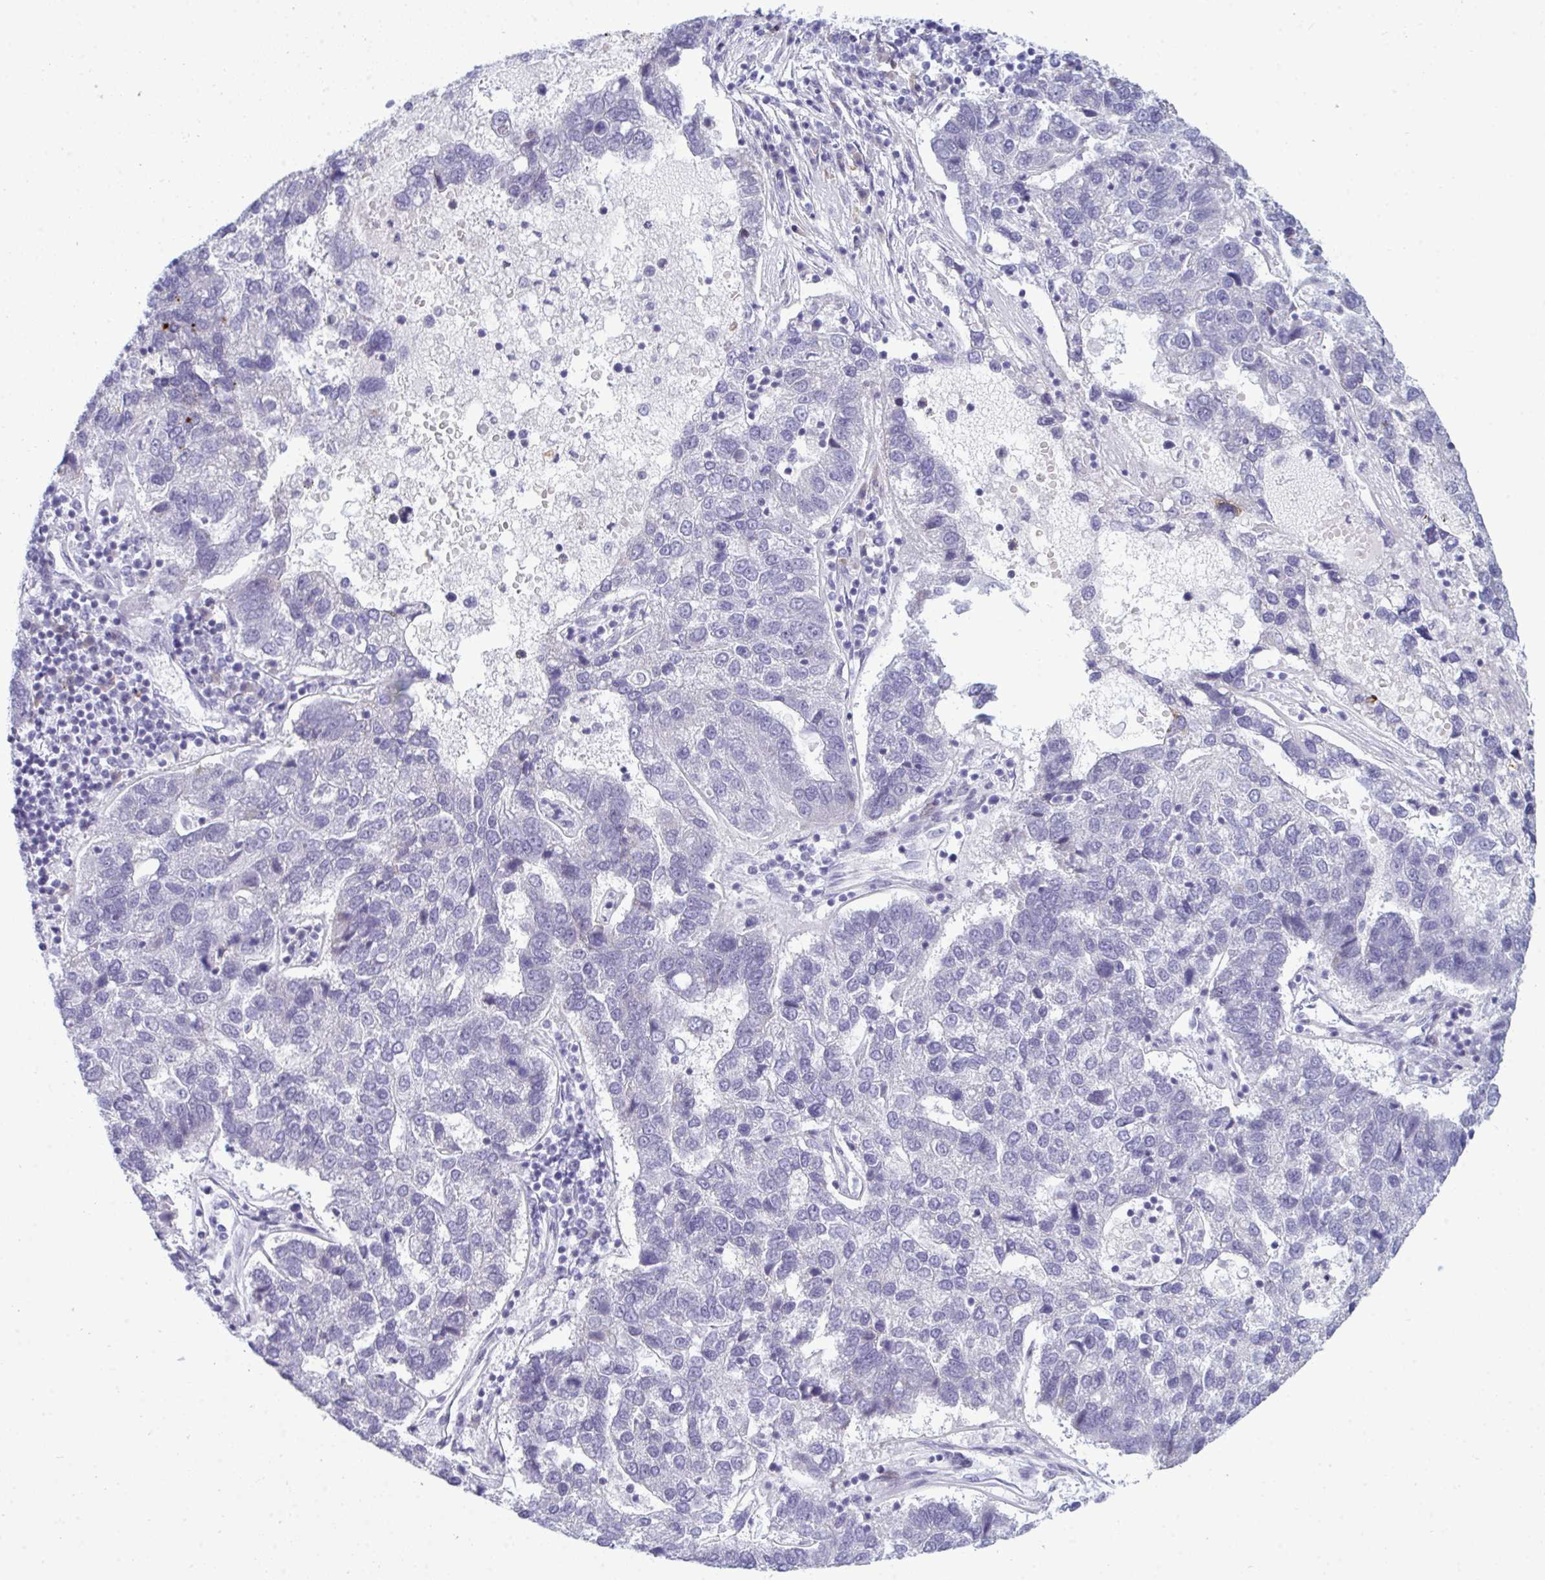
{"staining": {"intensity": "negative", "quantity": "none", "location": "none"}, "tissue": "pancreatic cancer", "cell_type": "Tumor cells", "image_type": "cancer", "snomed": [{"axis": "morphology", "description": "Adenocarcinoma, NOS"}, {"axis": "topography", "description": "Pancreas"}], "caption": "Pancreatic cancer was stained to show a protein in brown. There is no significant positivity in tumor cells.", "gene": "TAB1", "patient": {"sex": "female", "age": 61}}